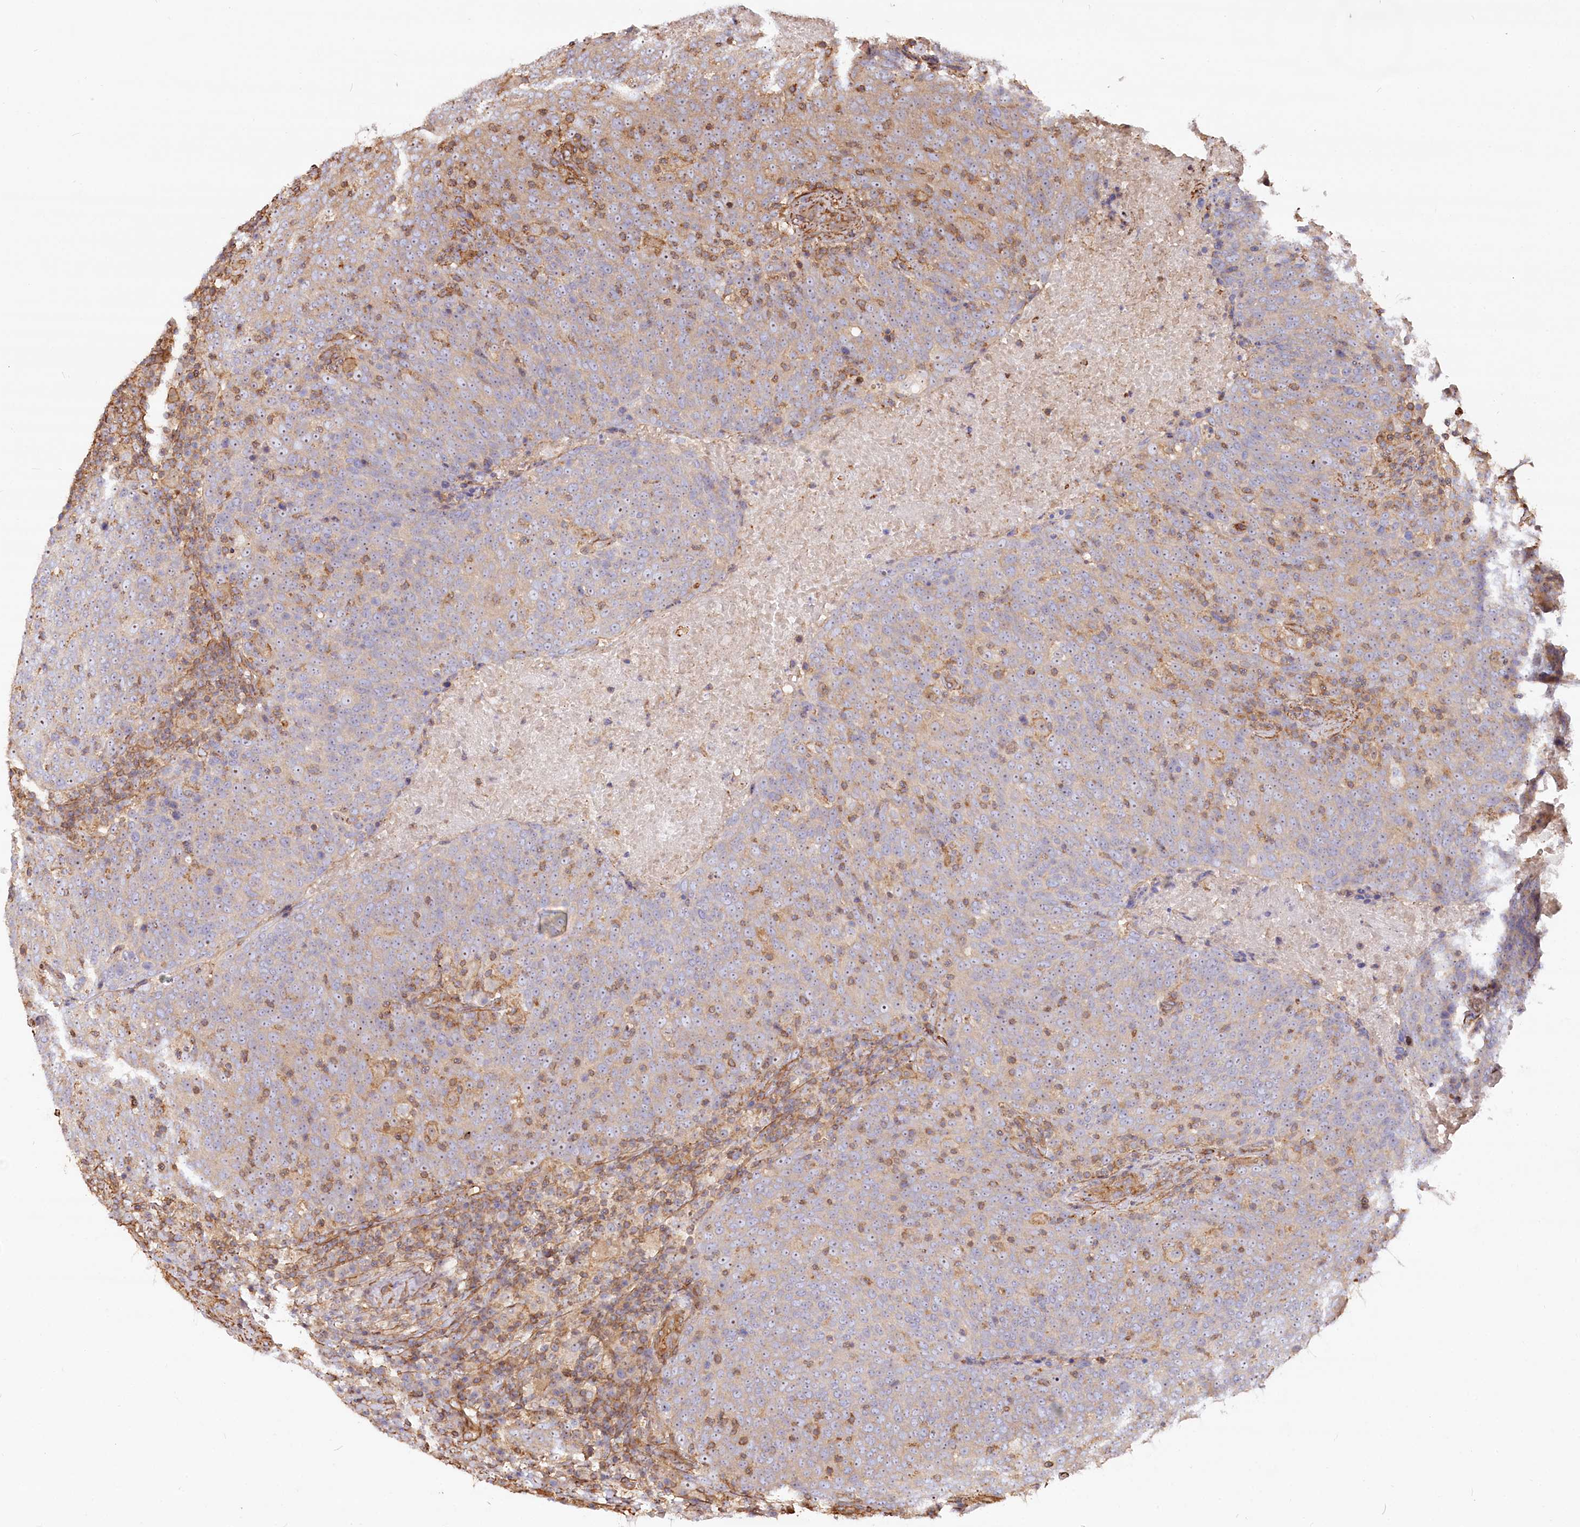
{"staining": {"intensity": "weak", "quantity": "<25%", "location": "cytoplasmic/membranous"}, "tissue": "head and neck cancer", "cell_type": "Tumor cells", "image_type": "cancer", "snomed": [{"axis": "morphology", "description": "Squamous cell carcinoma, NOS"}, {"axis": "morphology", "description": "Squamous cell carcinoma, metastatic, NOS"}, {"axis": "topography", "description": "Lymph node"}, {"axis": "topography", "description": "Head-Neck"}], "caption": "This photomicrograph is of metastatic squamous cell carcinoma (head and neck) stained with IHC to label a protein in brown with the nuclei are counter-stained blue. There is no staining in tumor cells.", "gene": "WDR36", "patient": {"sex": "male", "age": 62}}